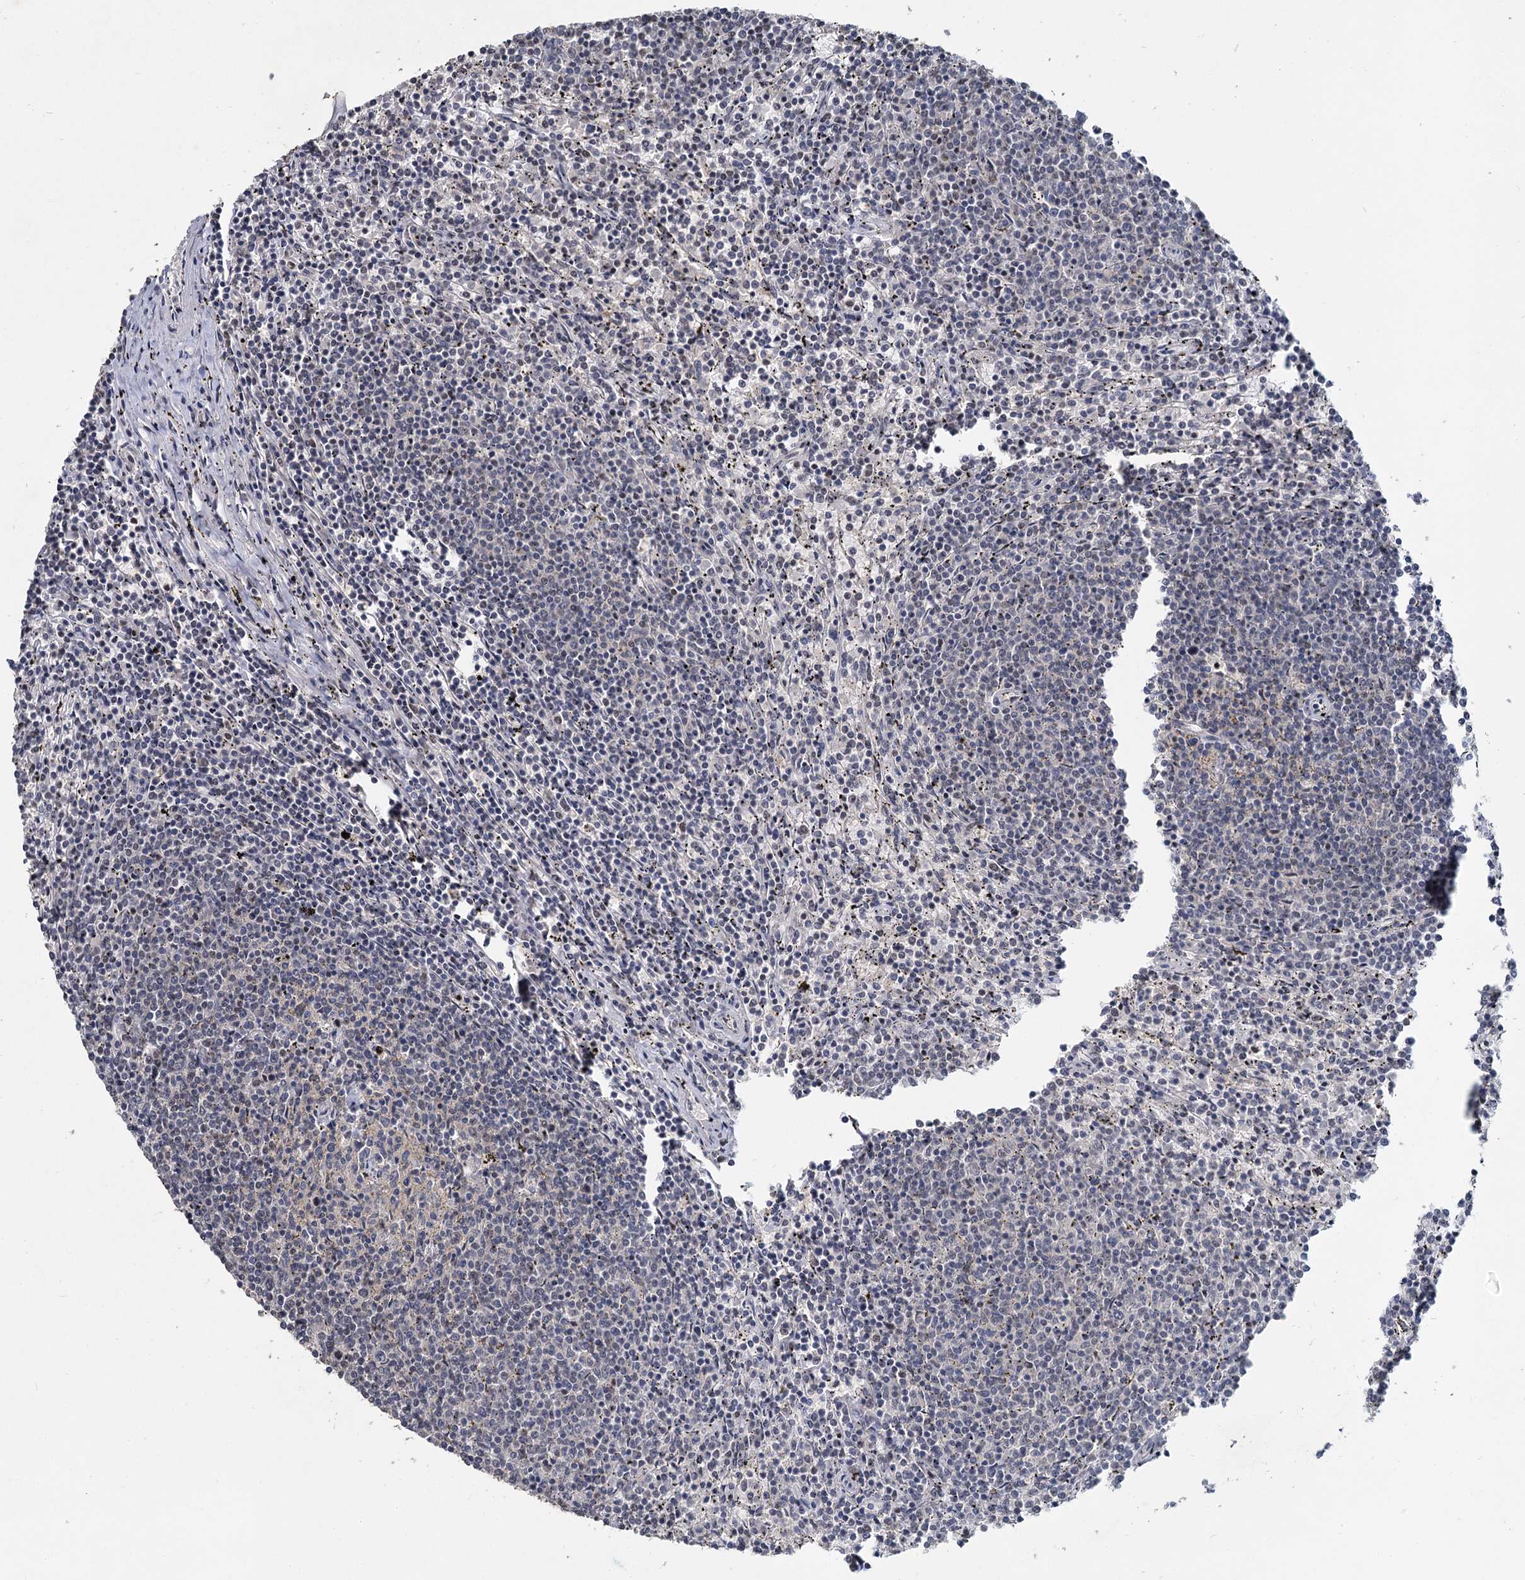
{"staining": {"intensity": "negative", "quantity": "none", "location": "none"}, "tissue": "lymphoma", "cell_type": "Tumor cells", "image_type": "cancer", "snomed": [{"axis": "morphology", "description": "Malignant lymphoma, non-Hodgkin's type, Low grade"}, {"axis": "topography", "description": "Spleen"}], "caption": "Photomicrograph shows no protein expression in tumor cells of low-grade malignant lymphoma, non-Hodgkin's type tissue.", "gene": "MUCL1", "patient": {"sex": "female", "age": 50}}